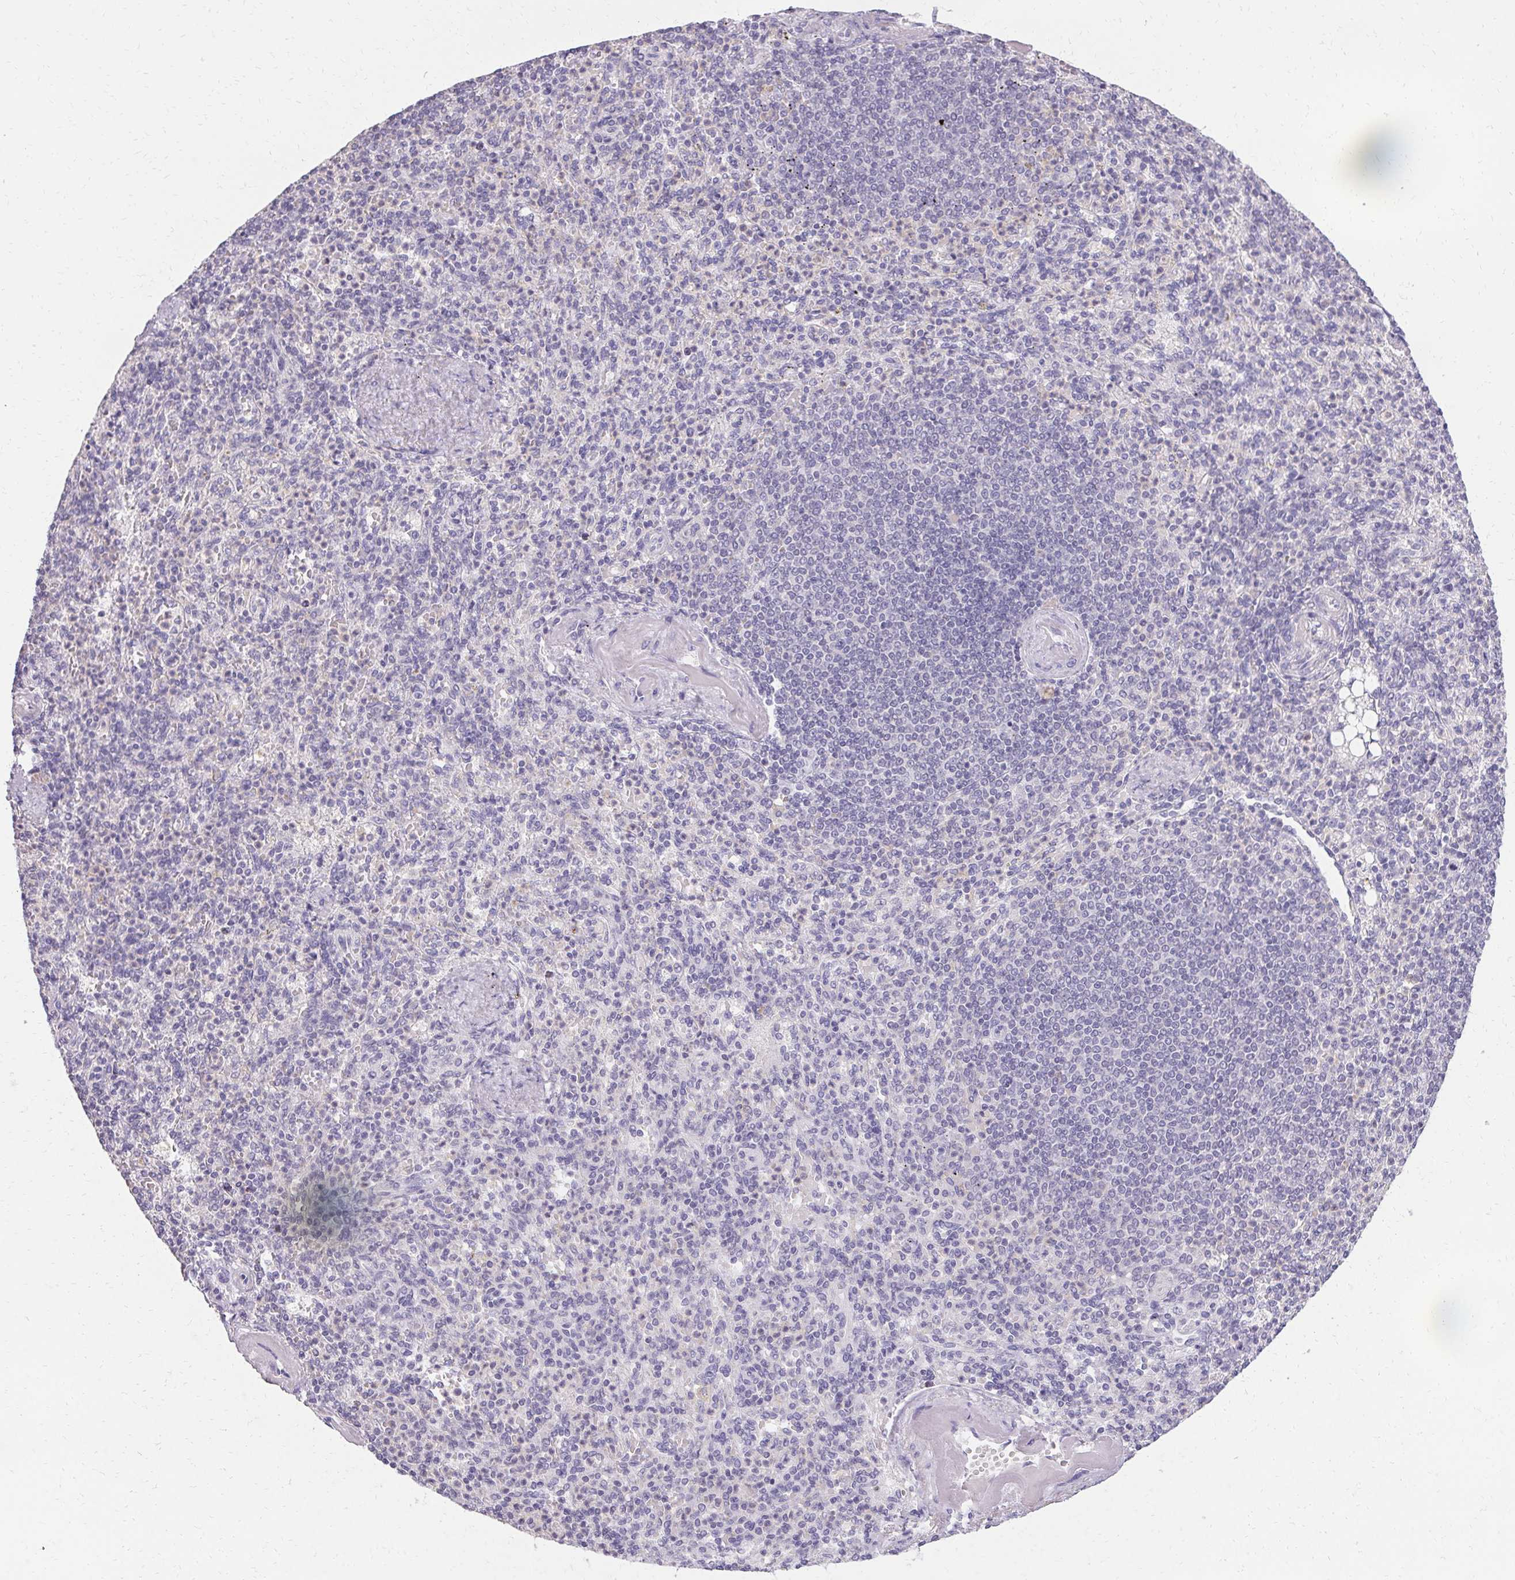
{"staining": {"intensity": "negative", "quantity": "none", "location": "none"}, "tissue": "spleen", "cell_type": "Cells in red pulp", "image_type": "normal", "snomed": [{"axis": "morphology", "description": "Normal tissue, NOS"}, {"axis": "topography", "description": "Spleen"}], "caption": "Spleen was stained to show a protein in brown. There is no significant positivity in cells in red pulp.", "gene": "PMEL", "patient": {"sex": "female", "age": 74}}